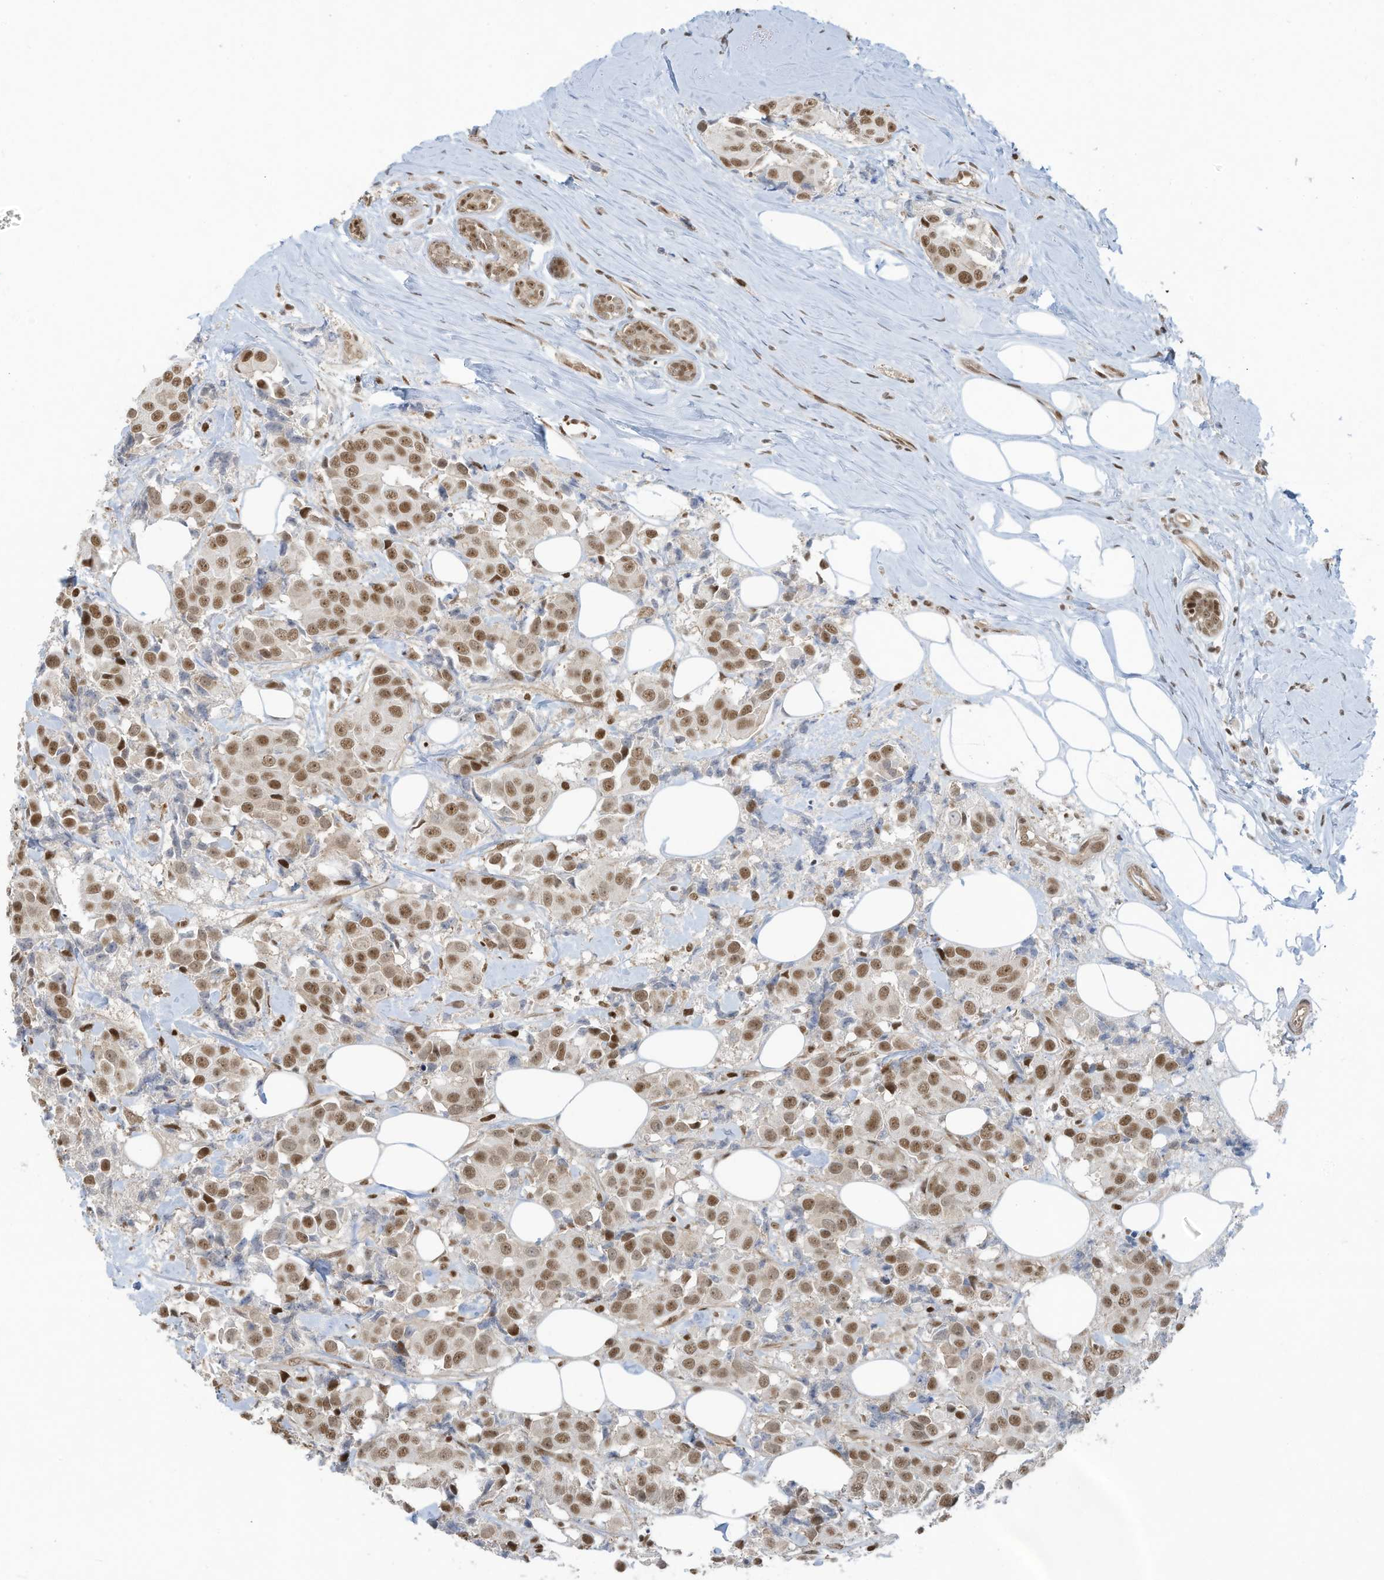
{"staining": {"intensity": "moderate", "quantity": ">75%", "location": "nuclear"}, "tissue": "breast cancer", "cell_type": "Tumor cells", "image_type": "cancer", "snomed": [{"axis": "morphology", "description": "Normal tissue, NOS"}, {"axis": "morphology", "description": "Duct carcinoma"}, {"axis": "topography", "description": "Breast"}], "caption": "Breast cancer stained with DAB immunohistochemistry demonstrates medium levels of moderate nuclear staining in about >75% of tumor cells.", "gene": "DBR1", "patient": {"sex": "female", "age": 39}}